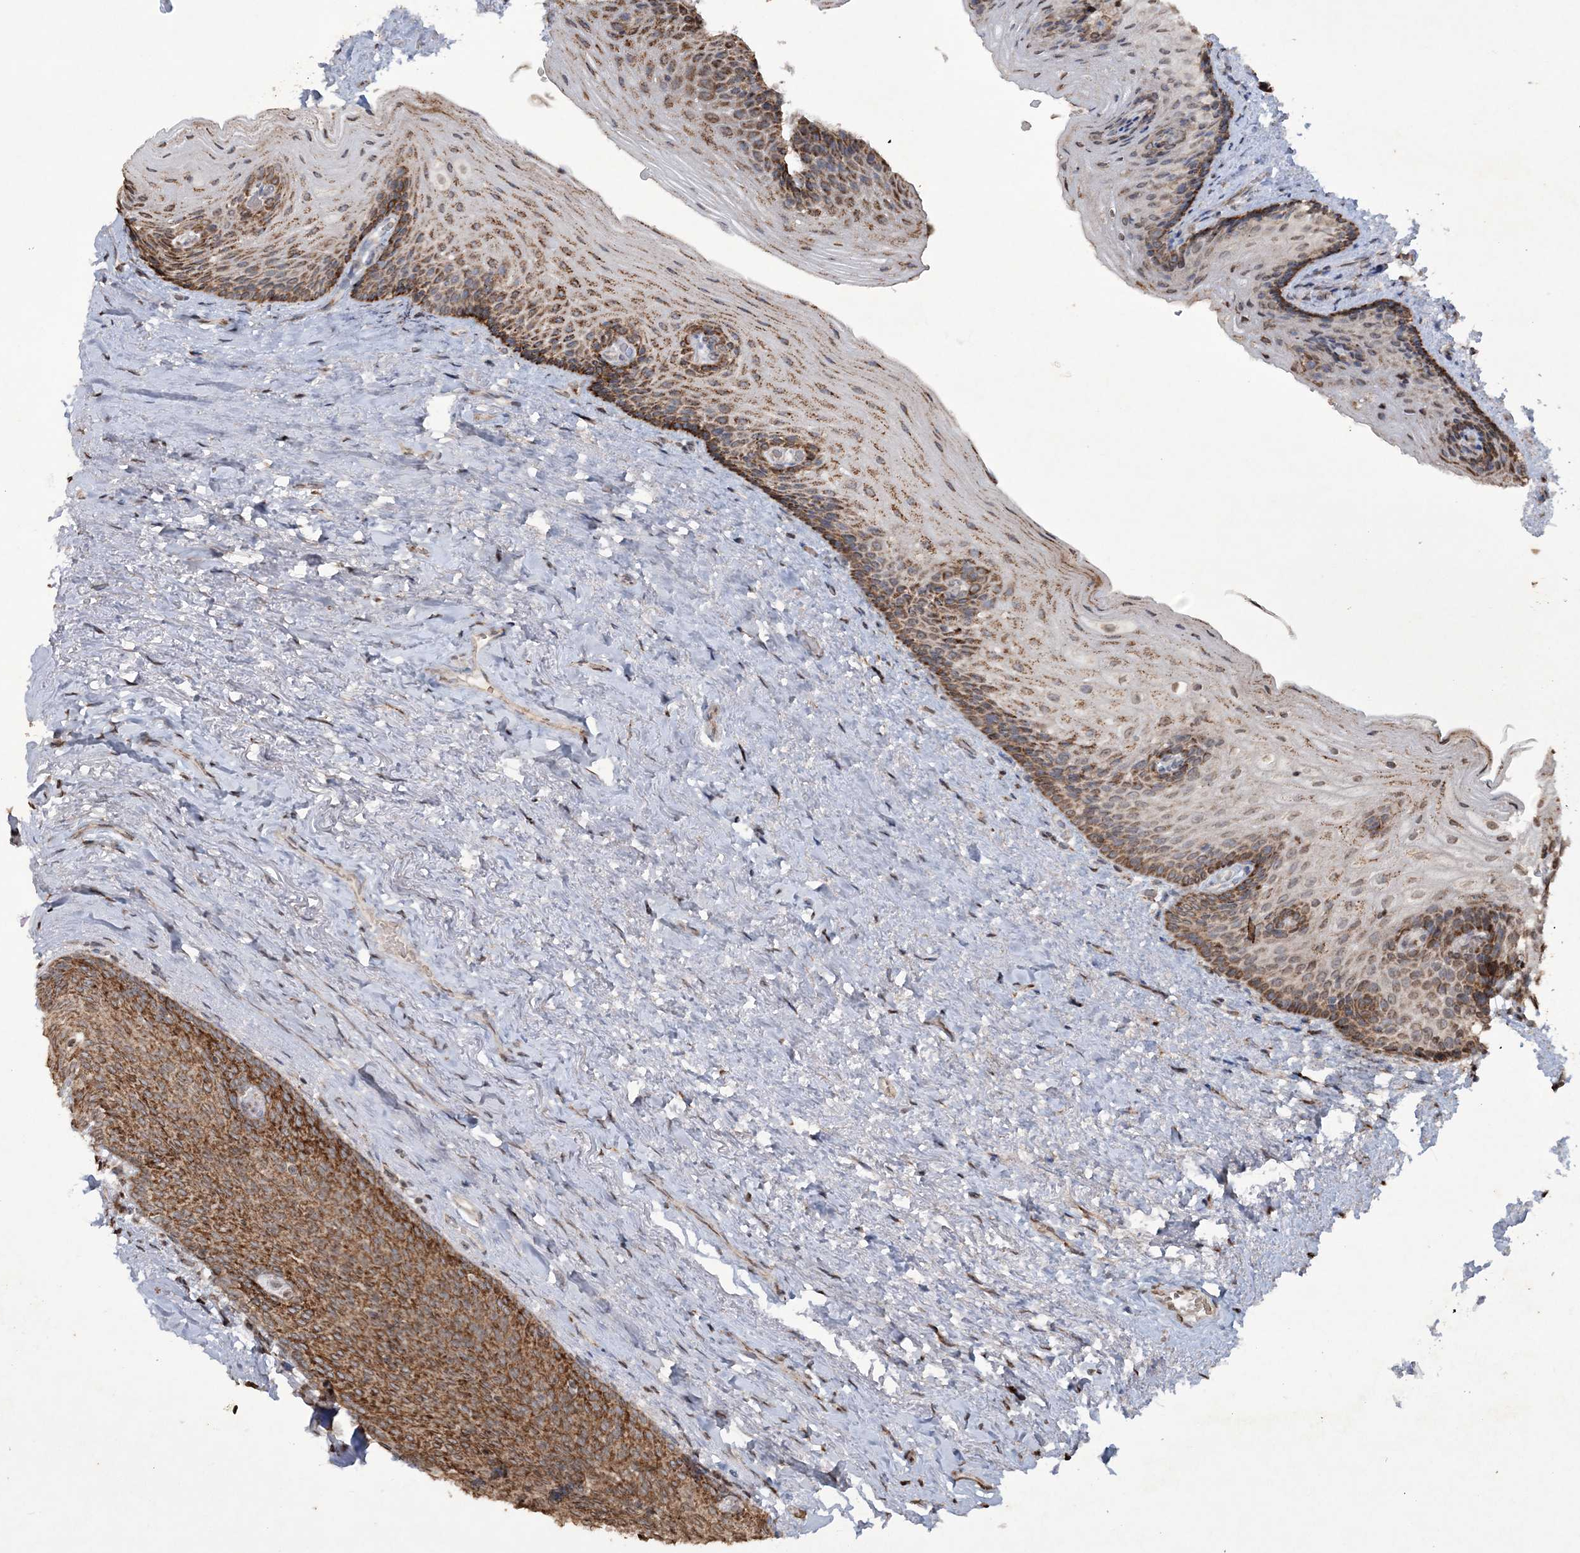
{"staining": {"intensity": "moderate", "quantity": ">75%", "location": "cytoplasmic/membranous"}, "tissue": "urinary bladder", "cell_type": "Urothelial cells", "image_type": "normal", "snomed": [{"axis": "morphology", "description": "Normal tissue, NOS"}, {"axis": "topography", "description": "Urinary bladder"}], "caption": "Immunohistochemical staining of benign urinary bladder displays medium levels of moderate cytoplasmic/membranous staining in approximately >75% of urothelial cells.", "gene": "TTC7A", "patient": {"sex": "female", "age": 67}}